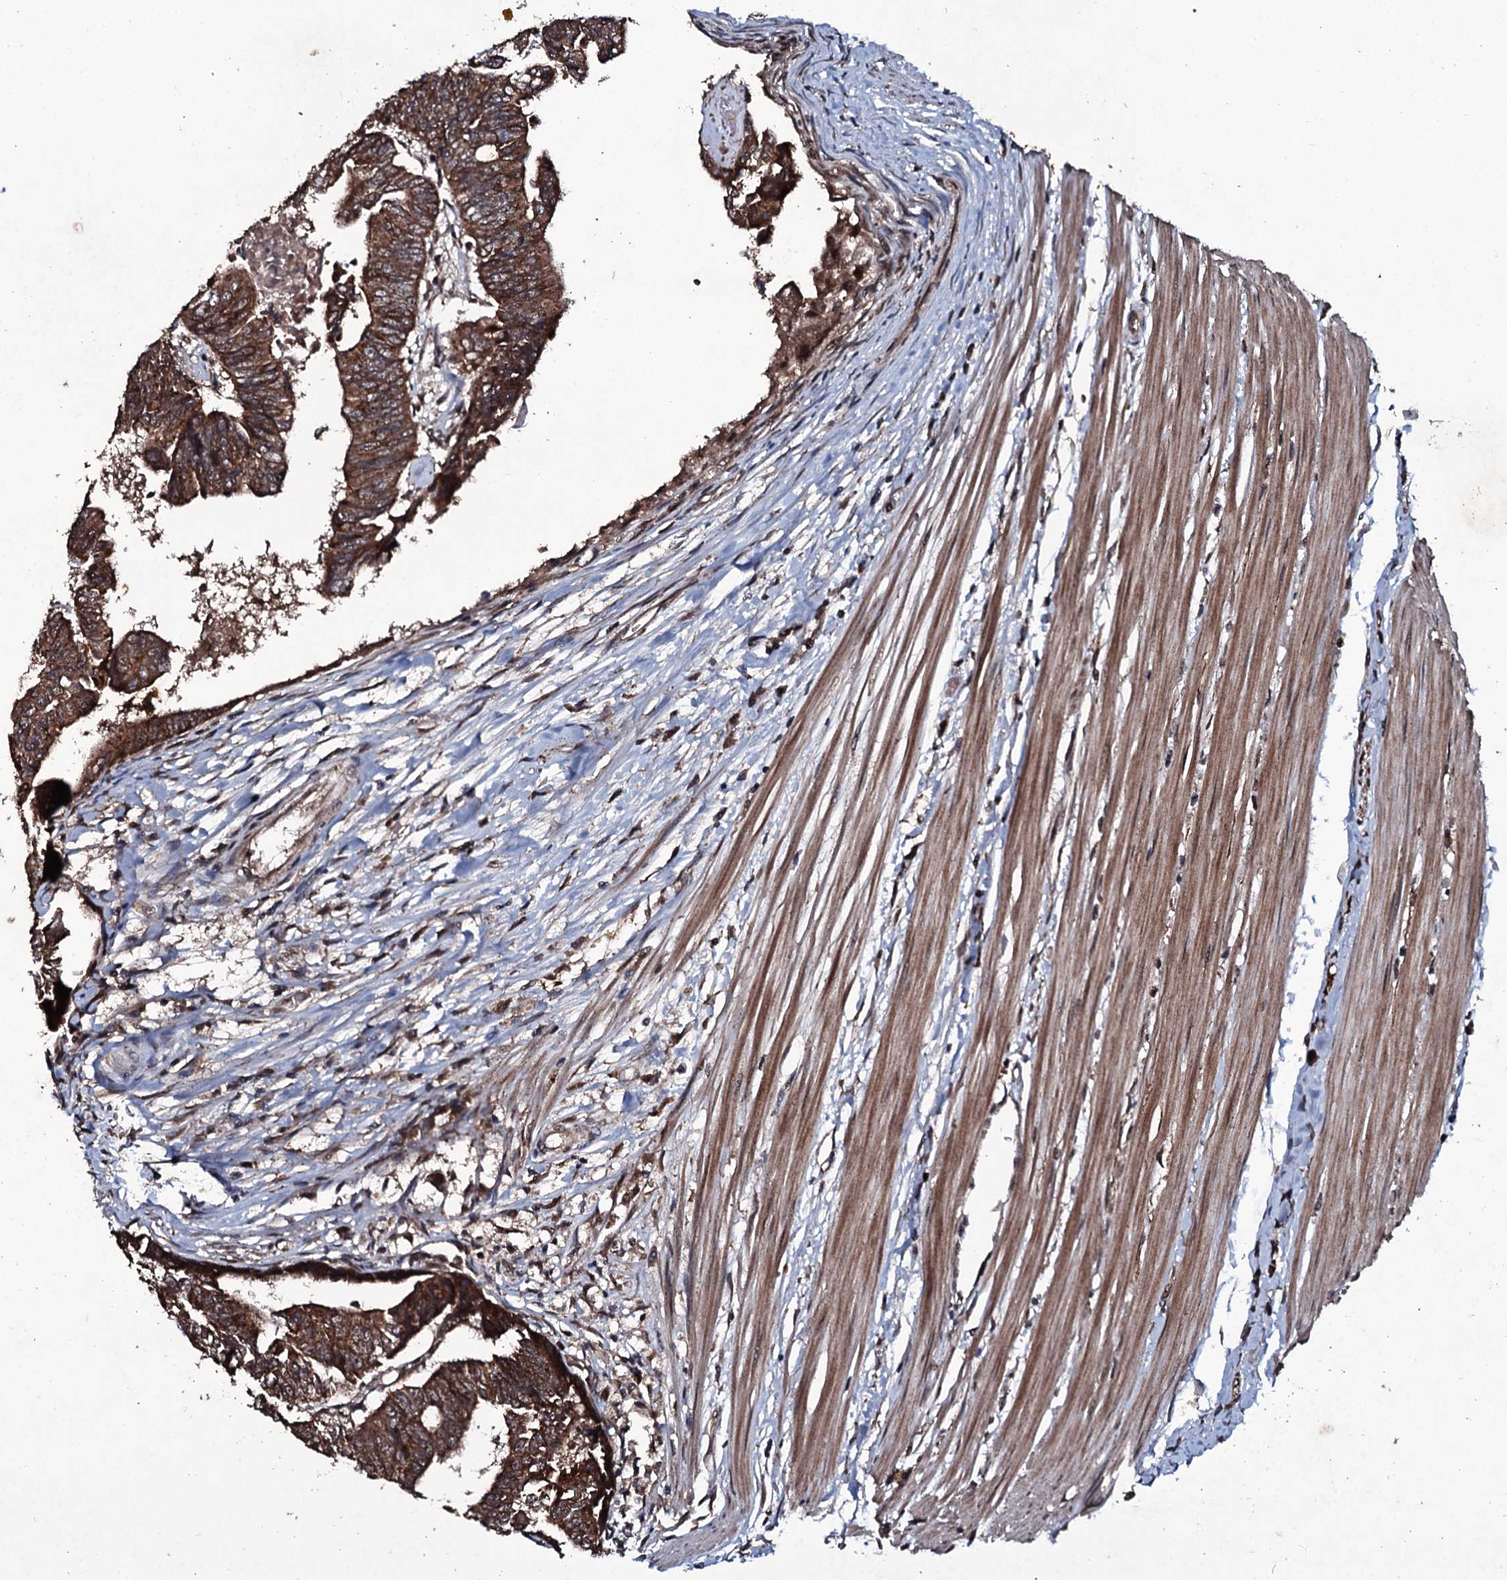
{"staining": {"intensity": "moderate", "quantity": ">75%", "location": "cytoplasmic/membranous"}, "tissue": "colorectal cancer", "cell_type": "Tumor cells", "image_type": "cancer", "snomed": [{"axis": "morphology", "description": "Adenocarcinoma, NOS"}, {"axis": "topography", "description": "Rectum"}], "caption": "Protein staining by immunohistochemistry (IHC) reveals moderate cytoplasmic/membranous staining in approximately >75% of tumor cells in colorectal cancer. The staining is performed using DAB brown chromogen to label protein expression. The nuclei are counter-stained blue using hematoxylin.", "gene": "MRPS31", "patient": {"sex": "female", "age": 65}}